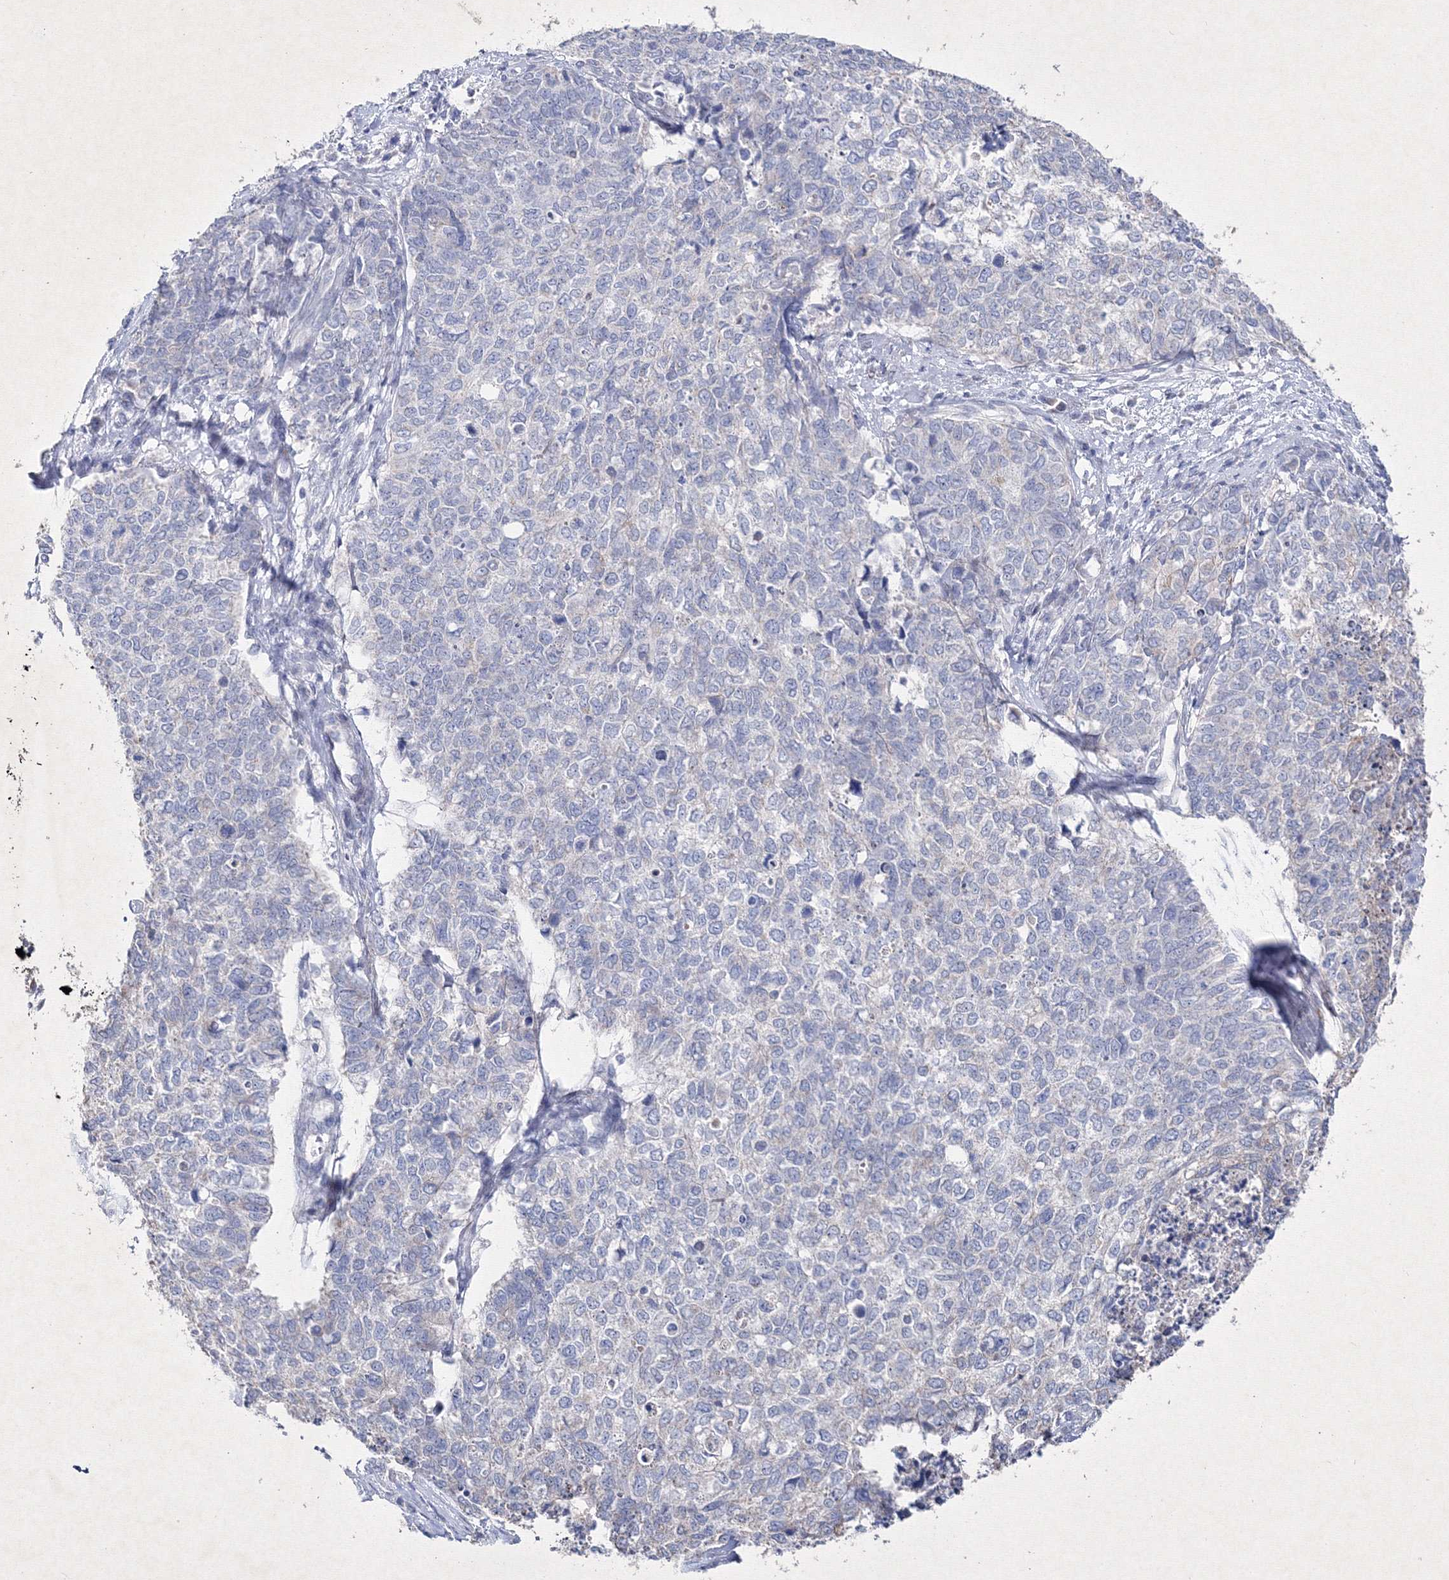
{"staining": {"intensity": "negative", "quantity": "none", "location": "none"}, "tissue": "cervical cancer", "cell_type": "Tumor cells", "image_type": "cancer", "snomed": [{"axis": "morphology", "description": "Squamous cell carcinoma, NOS"}, {"axis": "topography", "description": "Cervix"}], "caption": "The histopathology image exhibits no significant expression in tumor cells of cervical cancer.", "gene": "SMIM29", "patient": {"sex": "female", "age": 63}}